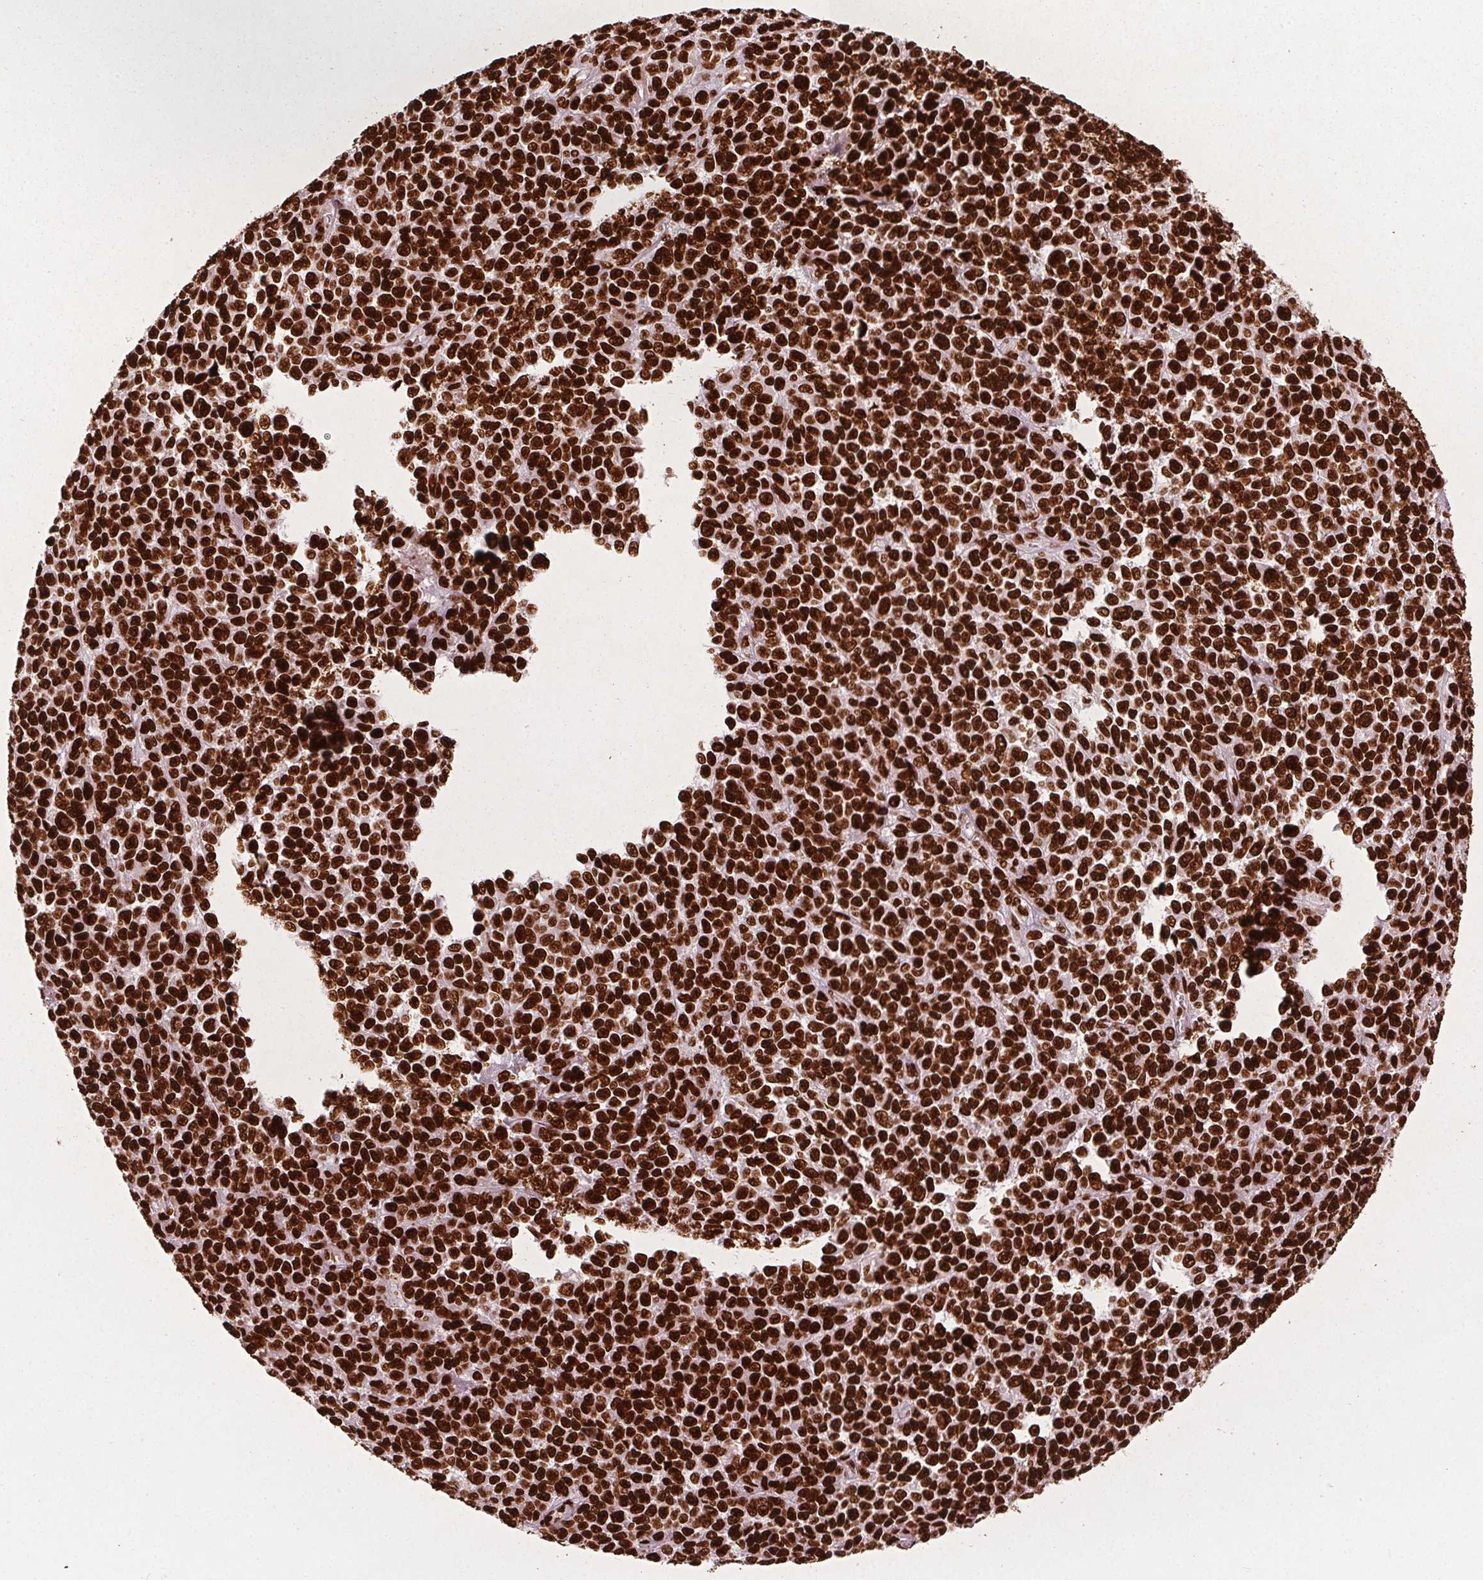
{"staining": {"intensity": "strong", "quantity": ">75%", "location": "nuclear"}, "tissue": "melanoma", "cell_type": "Tumor cells", "image_type": "cancer", "snomed": [{"axis": "morphology", "description": "Malignant melanoma, NOS"}, {"axis": "topography", "description": "Skin"}], "caption": "Melanoma was stained to show a protein in brown. There is high levels of strong nuclear positivity in about >75% of tumor cells.", "gene": "BRD4", "patient": {"sex": "female", "age": 95}}